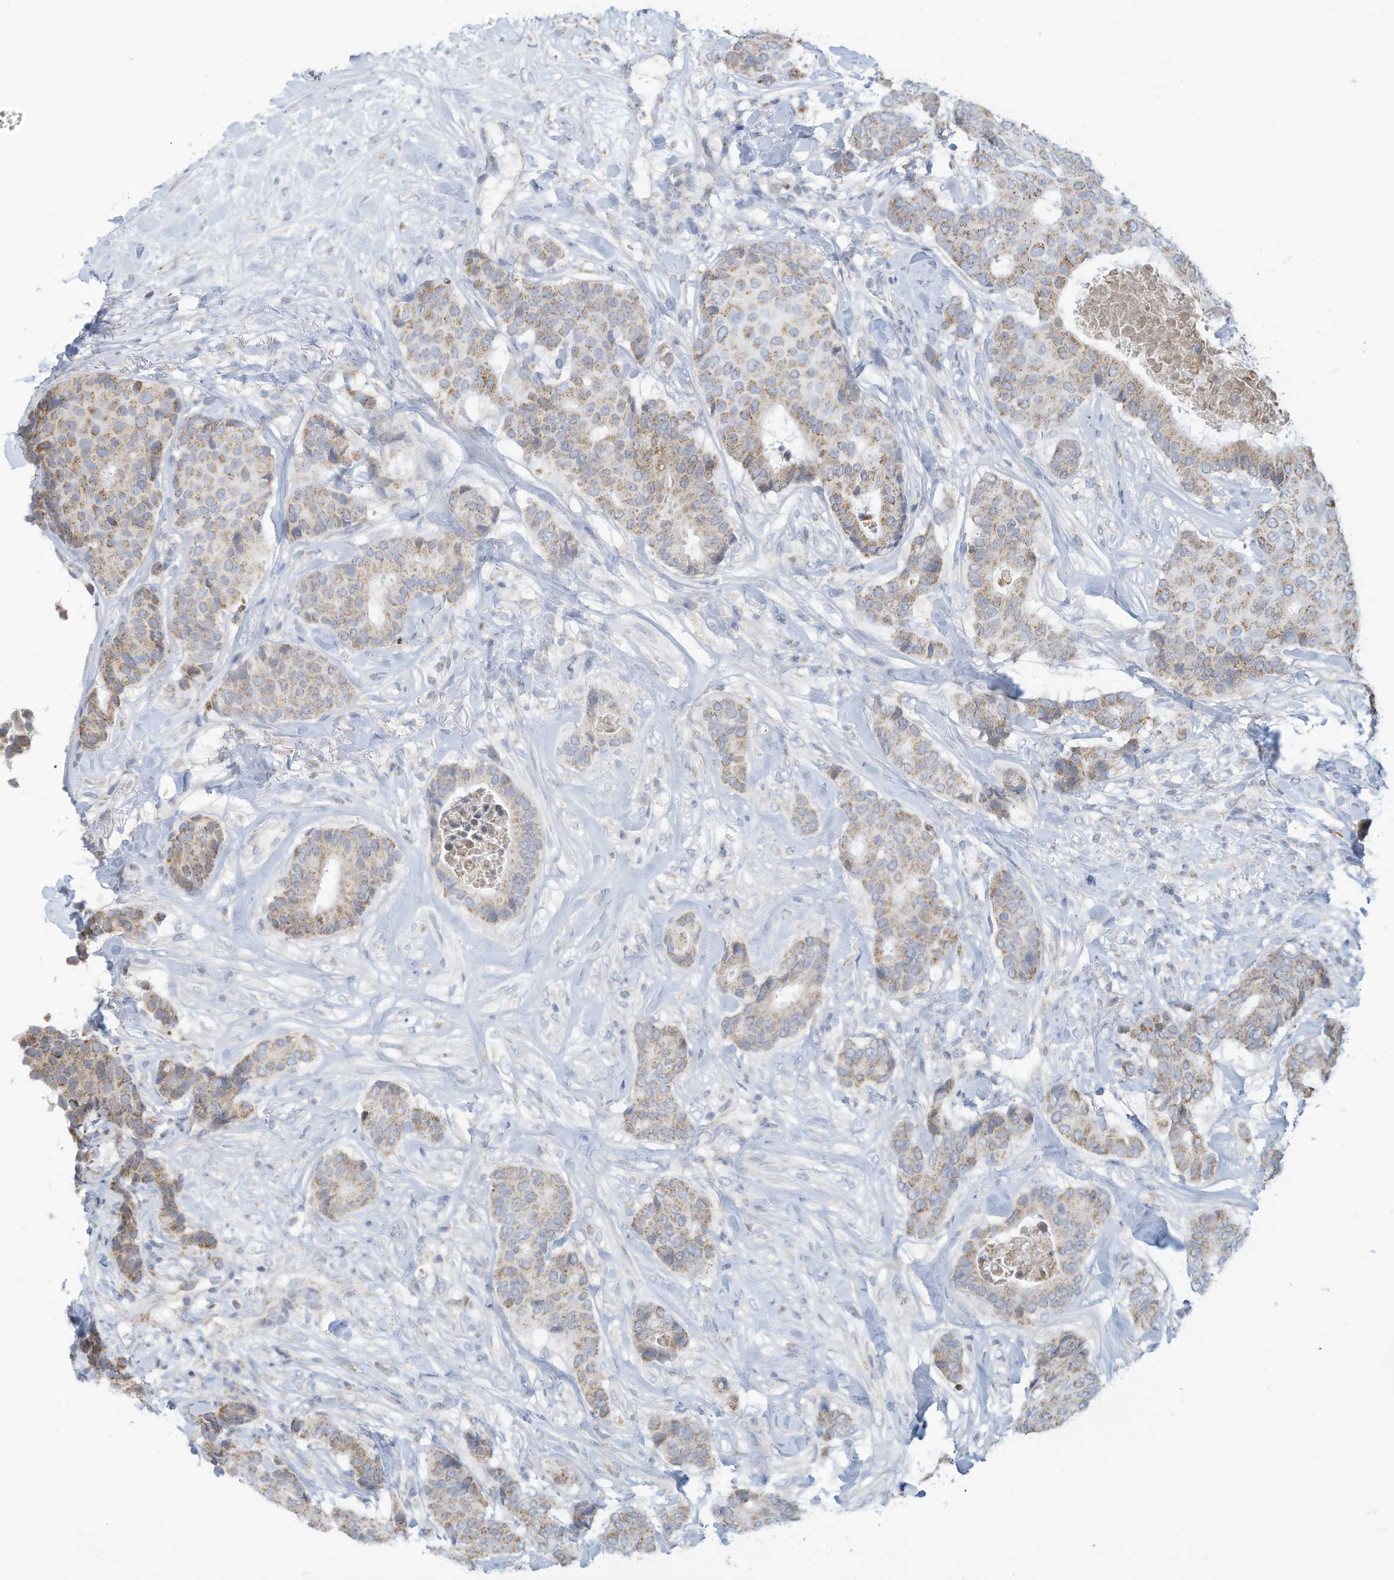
{"staining": {"intensity": "moderate", "quantity": "<25%", "location": "cytoplasmic/membranous"}, "tissue": "breast cancer", "cell_type": "Tumor cells", "image_type": "cancer", "snomed": [{"axis": "morphology", "description": "Duct carcinoma"}, {"axis": "topography", "description": "Breast"}], "caption": "DAB (3,3'-diaminobenzidine) immunohistochemical staining of breast intraductal carcinoma demonstrates moderate cytoplasmic/membranous protein positivity in about <25% of tumor cells.", "gene": "NLN", "patient": {"sex": "female", "age": 75}}